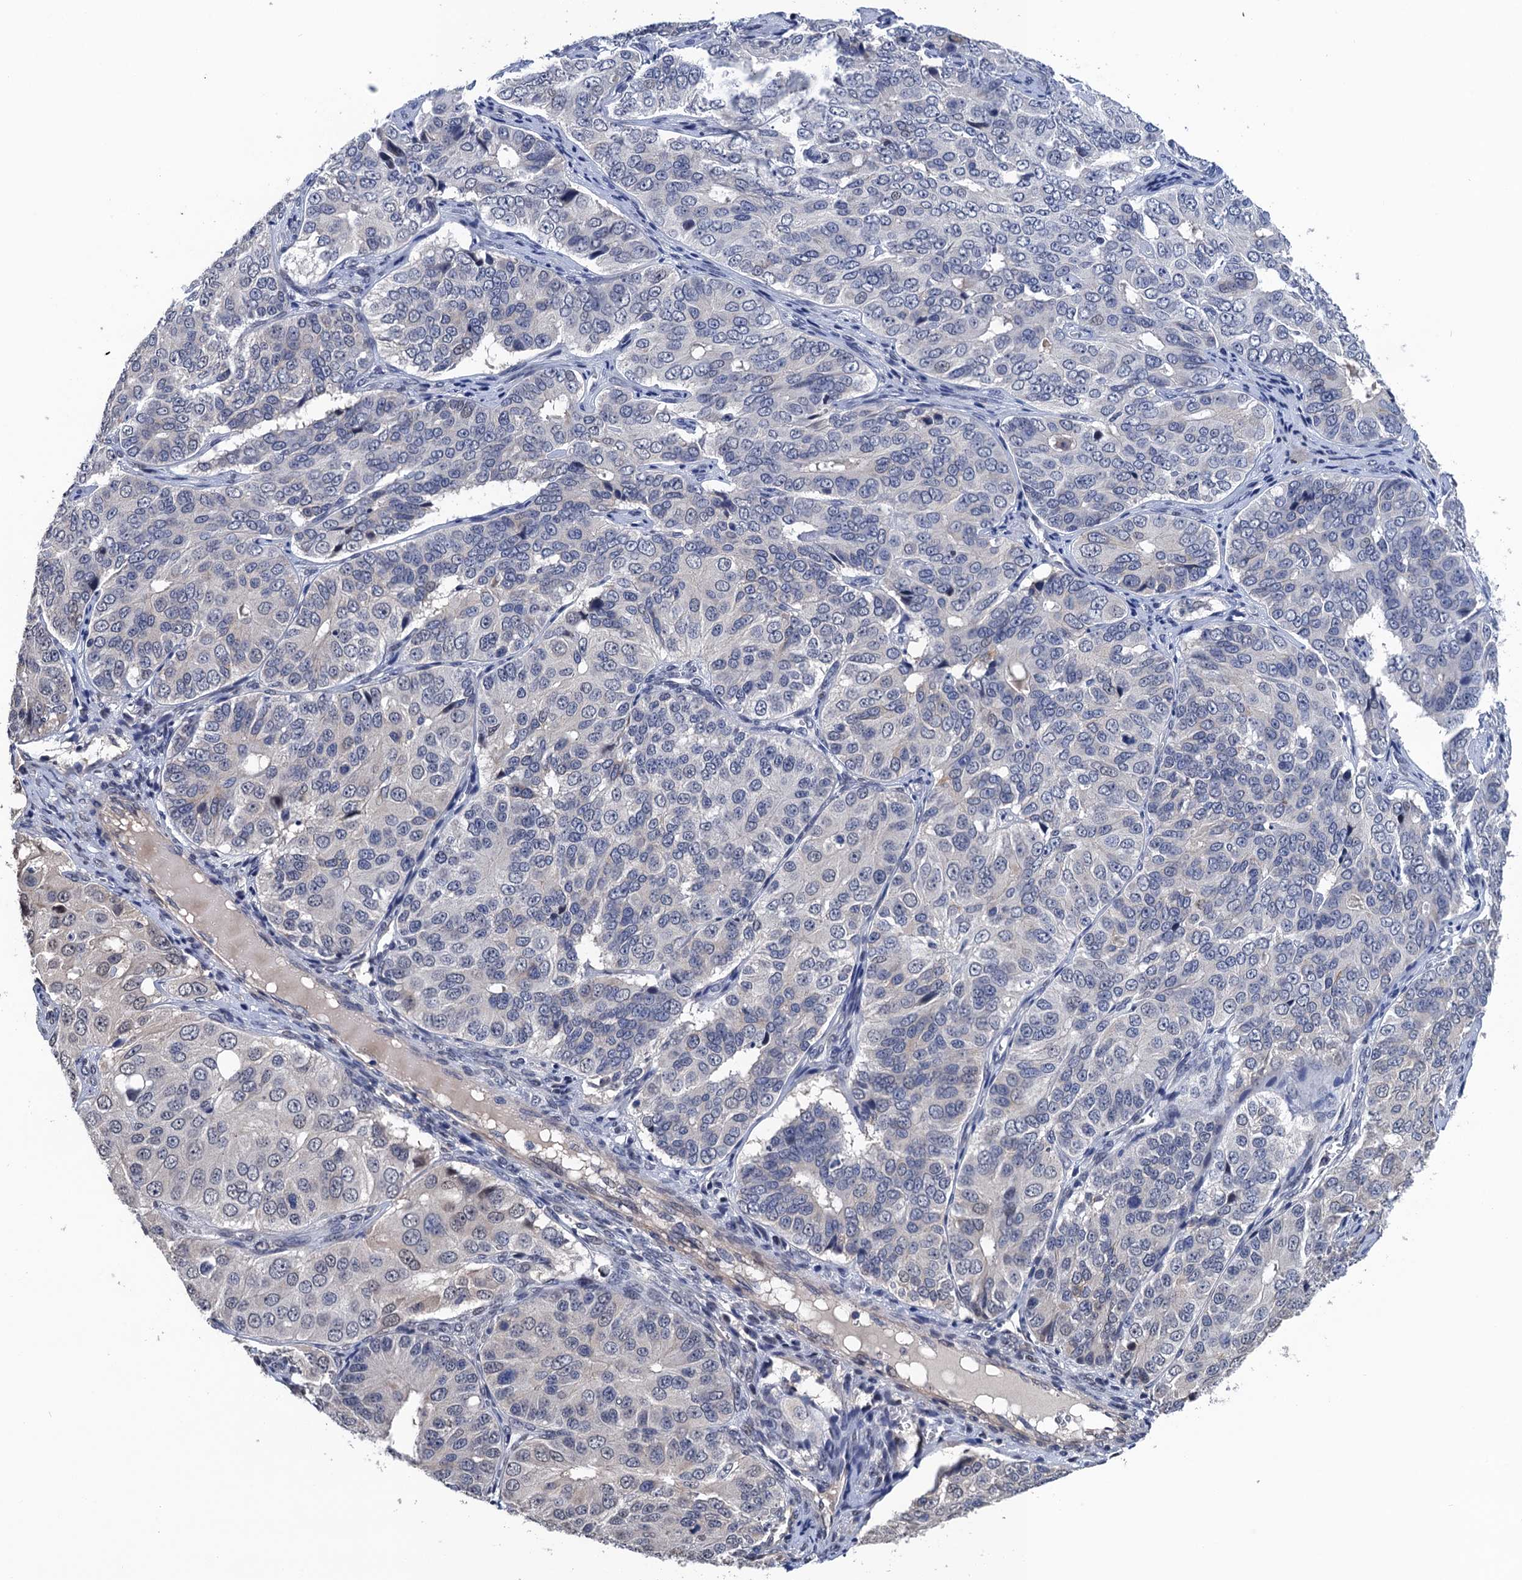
{"staining": {"intensity": "negative", "quantity": "none", "location": "none"}, "tissue": "ovarian cancer", "cell_type": "Tumor cells", "image_type": "cancer", "snomed": [{"axis": "morphology", "description": "Carcinoma, endometroid"}, {"axis": "topography", "description": "Ovary"}], "caption": "Ovarian endometroid carcinoma was stained to show a protein in brown. There is no significant expression in tumor cells. Brightfield microscopy of immunohistochemistry stained with DAB (3,3'-diaminobenzidine) (brown) and hematoxylin (blue), captured at high magnification.", "gene": "ART5", "patient": {"sex": "female", "age": 51}}